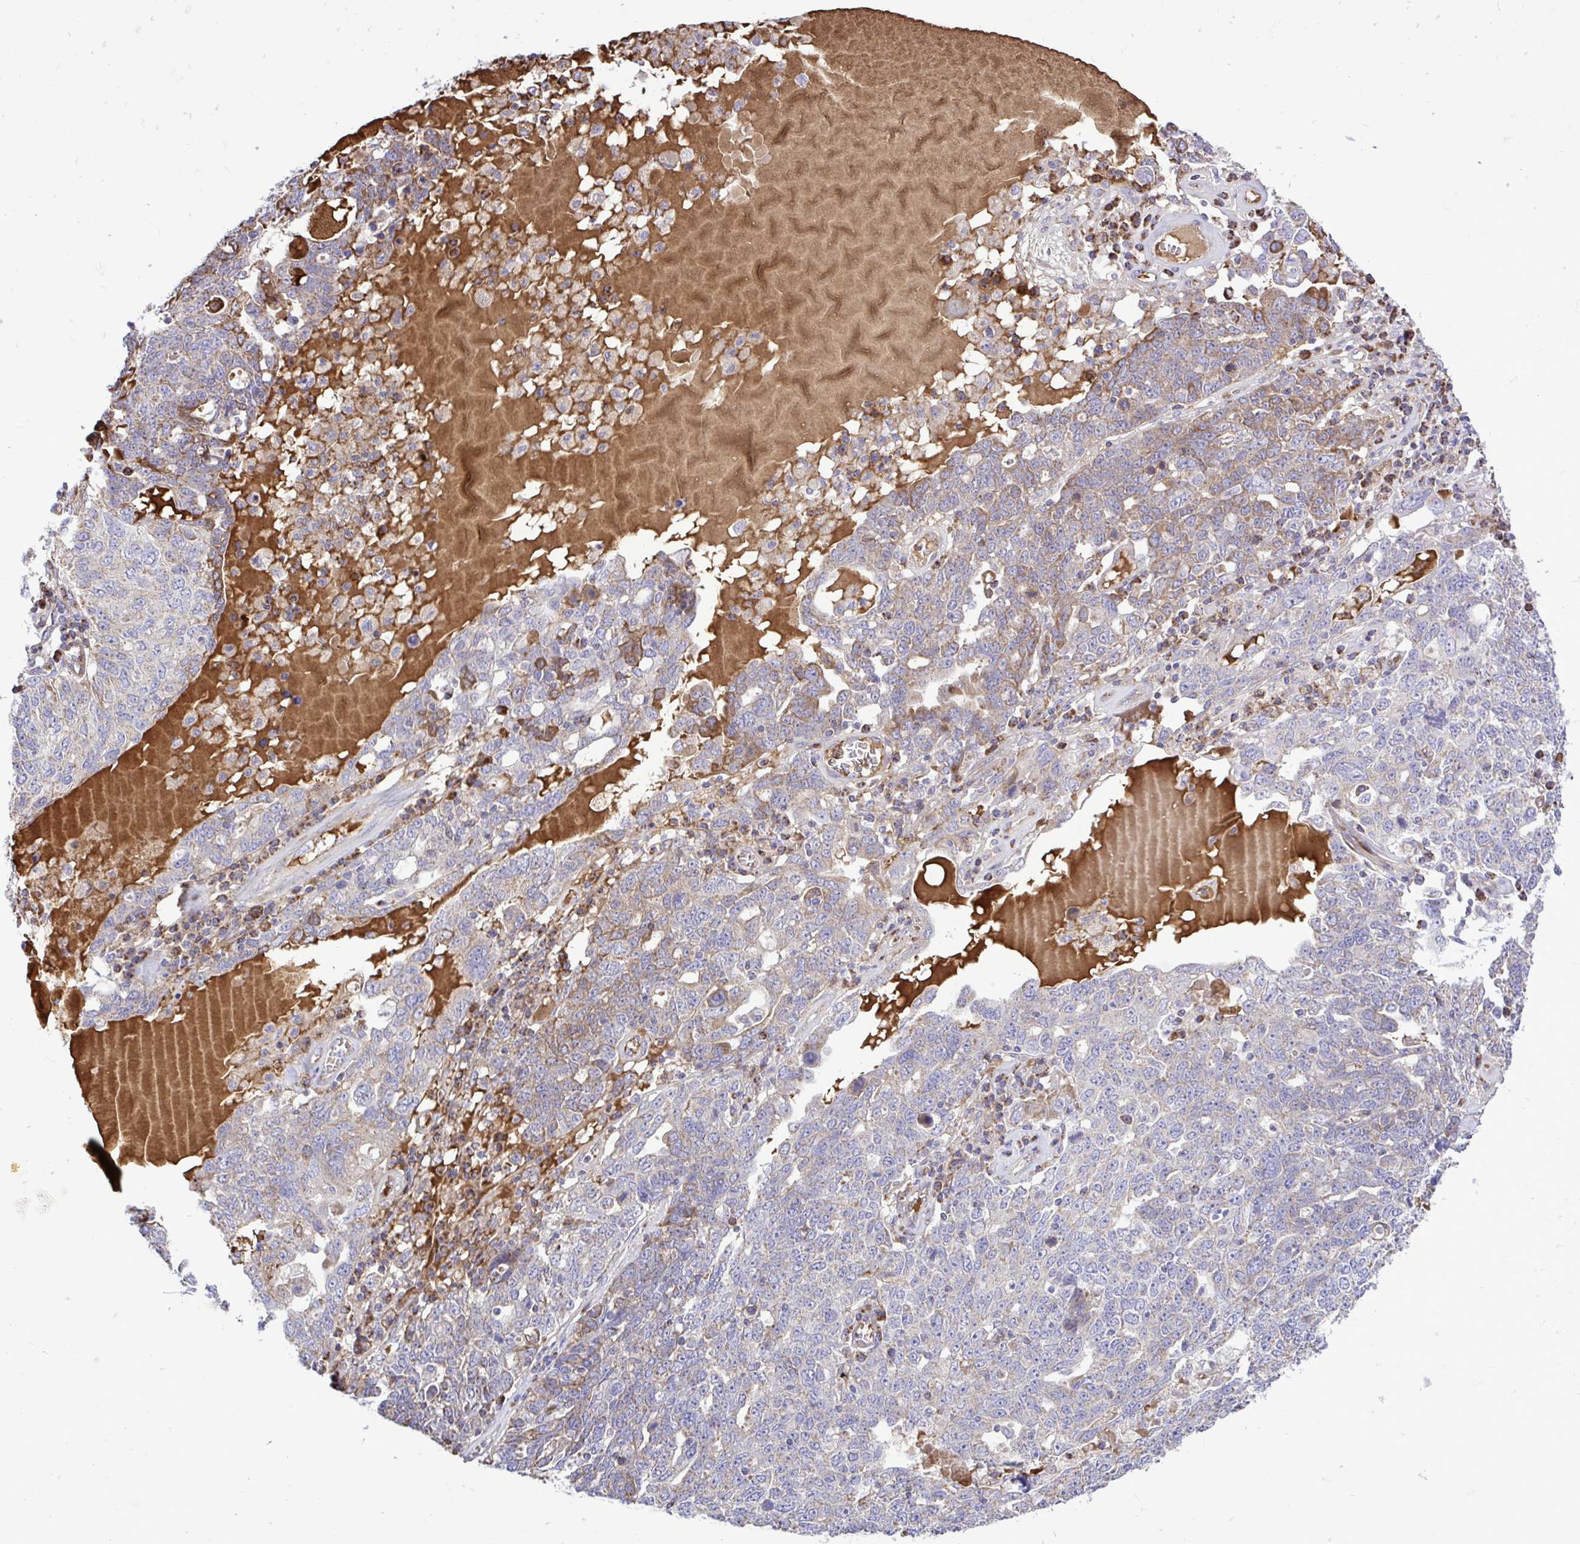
{"staining": {"intensity": "weak", "quantity": "<25%", "location": "cytoplasmic/membranous"}, "tissue": "ovarian cancer", "cell_type": "Tumor cells", "image_type": "cancer", "snomed": [{"axis": "morphology", "description": "Carcinoma, endometroid"}, {"axis": "topography", "description": "Ovary"}], "caption": "Immunohistochemistry image of neoplastic tissue: endometroid carcinoma (ovarian) stained with DAB reveals no significant protein positivity in tumor cells. (Brightfield microscopy of DAB immunohistochemistry (IHC) at high magnification).", "gene": "ATP13A2", "patient": {"sex": "female", "age": 62}}